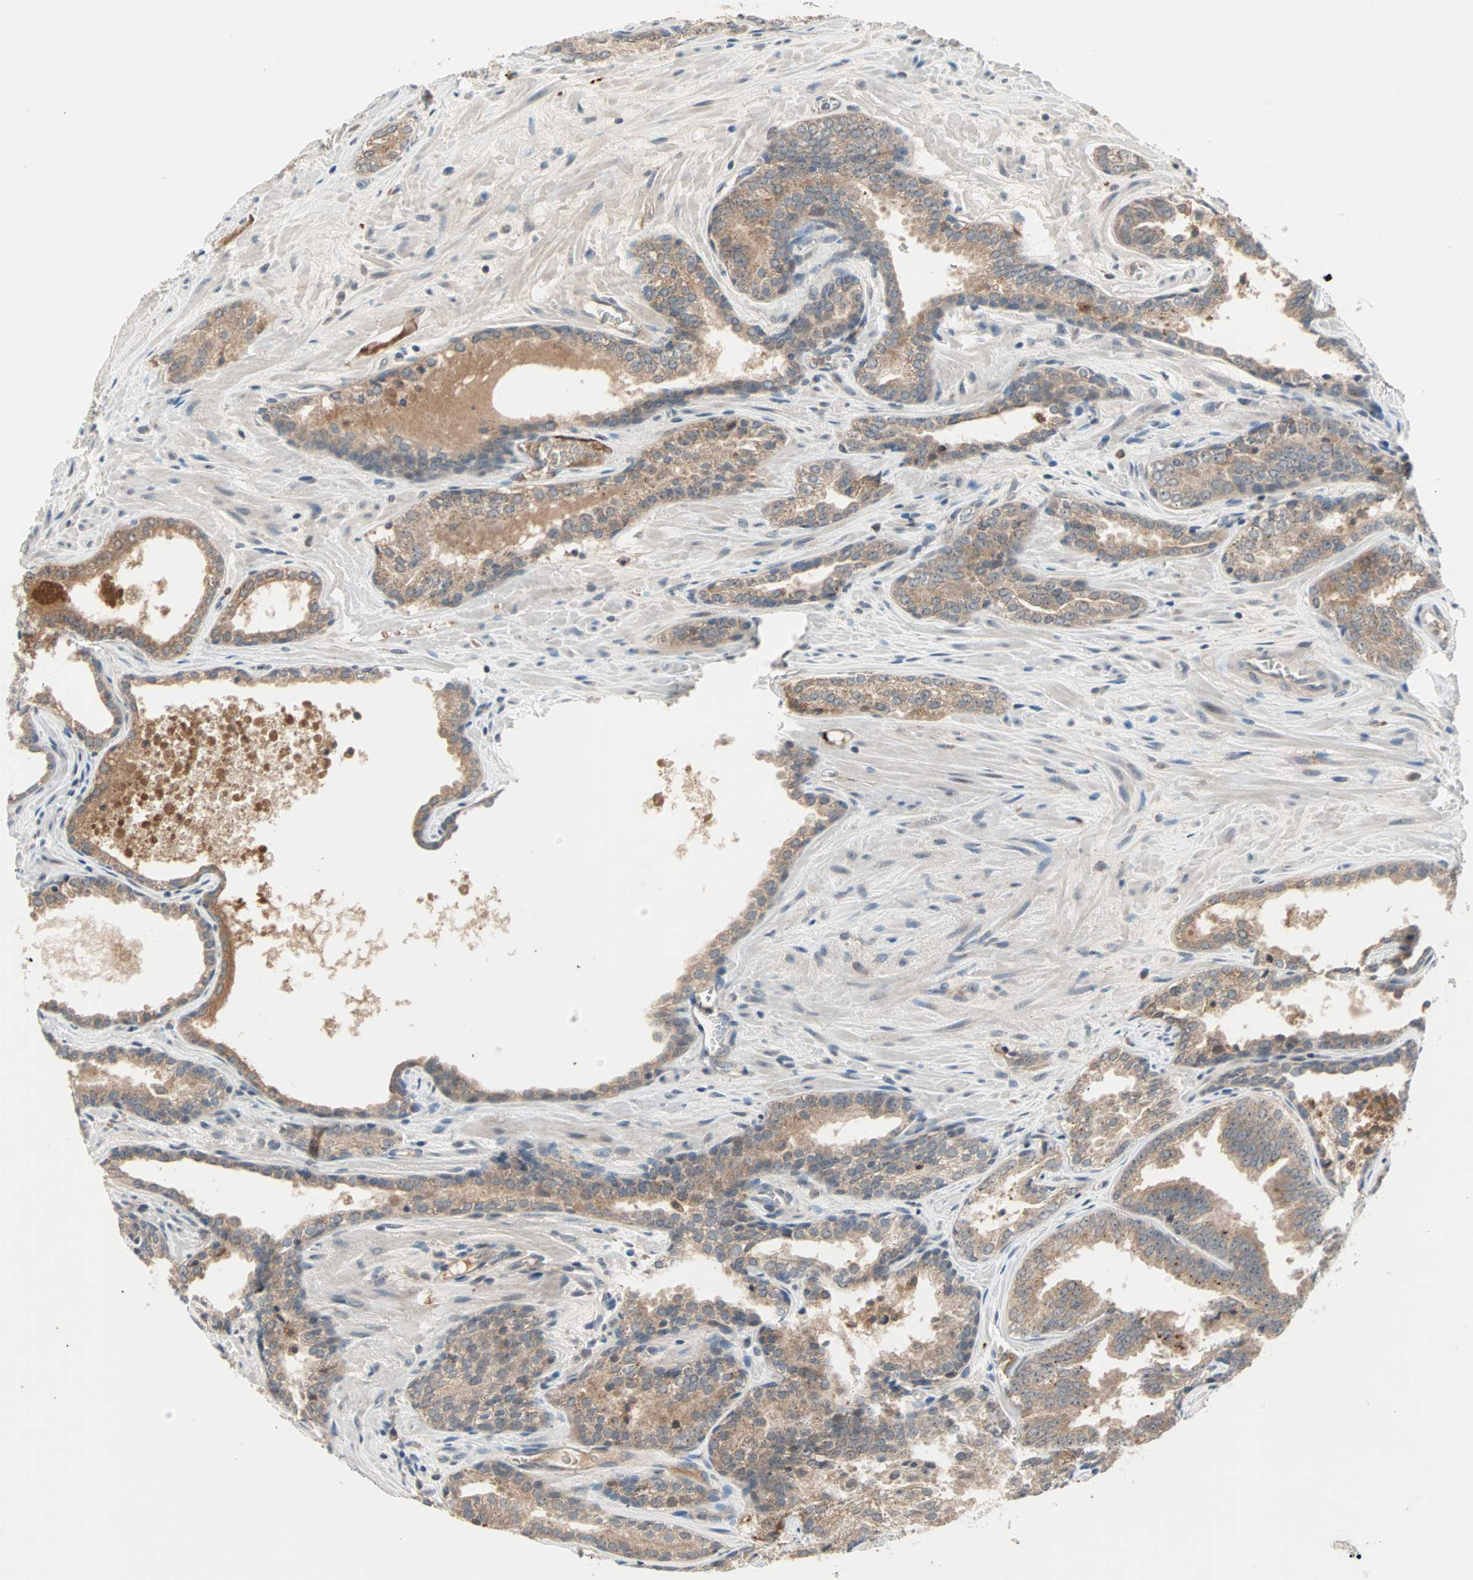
{"staining": {"intensity": "moderate", "quantity": ">75%", "location": "cytoplasmic/membranous"}, "tissue": "prostate cancer", "cell_type": "Tumor cells", "image_type": "cancer", "snomed": [{"axis": "morphology", "description": "Adenocarcinoma, Low grade"}, {"axis": "topography", "description": "Prostate"}], "caption": "High-power microscopy captured an immunohistochemistry (IHC) image of prostate low-grade adenocarcinoma, revealing moderate cytoplasmic/membranous expression in approximately >75% of tumor cells.", "gene": "PROS1", "patient": {"sex": "male", "age": 60}}